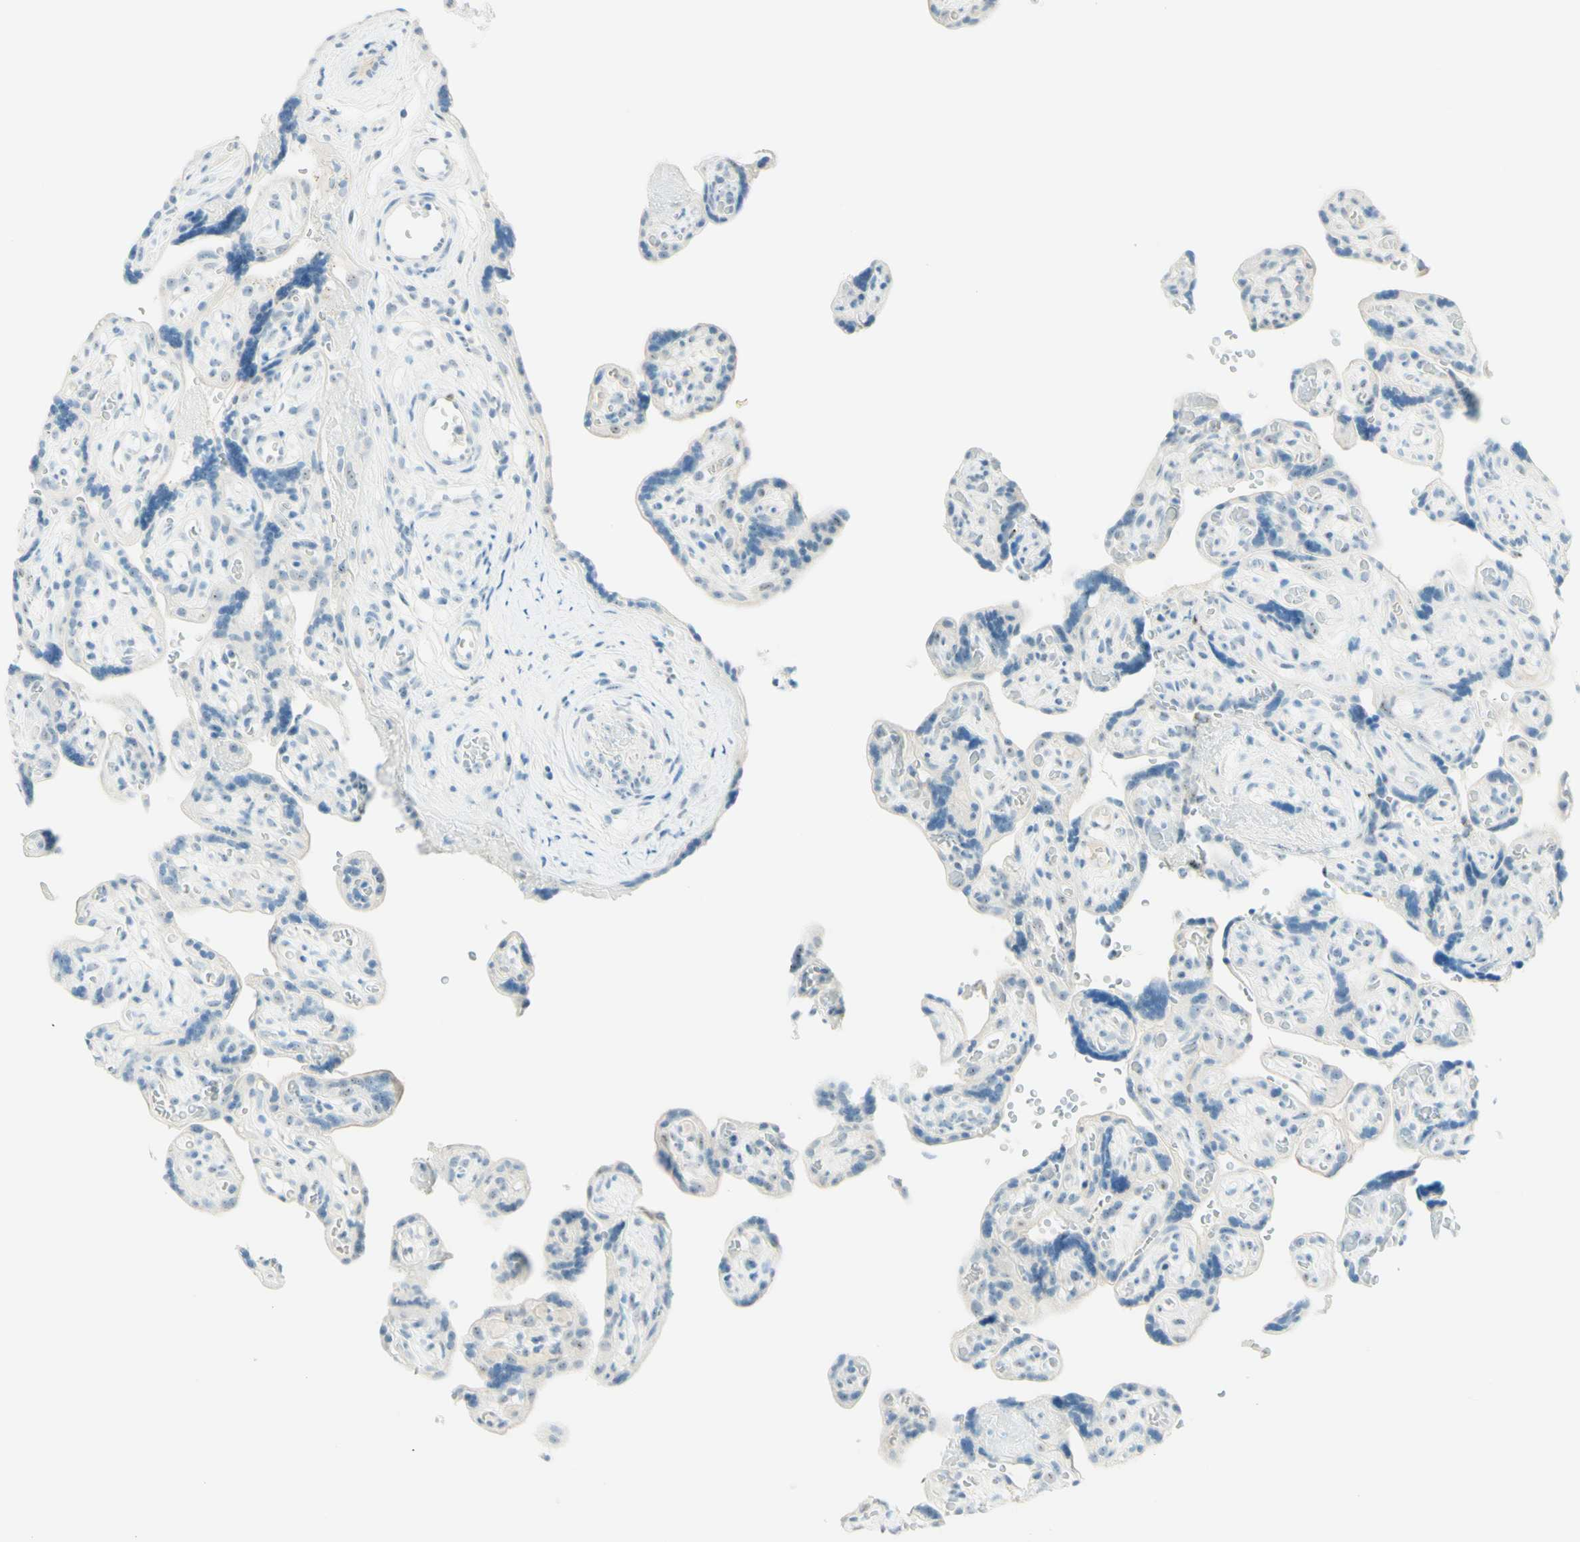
{"staining": {"intensity": "negative", "quantity": "none", "location": "none"}, "tissue": "placenta", "cell_type": "Trophoblastic cells", "image_type": "normal", "snomed": [{"axis": "morphology", "description": "Normal tissue, NOS"}, {"axis": "topography", "description": "Placenta"}], "caption": "The photomicrograph exhibits no significant positivity in trophoblastic cells of placenta.", "gene": "FMR1NB", "patient": {"sex": "female", "age": 30}}